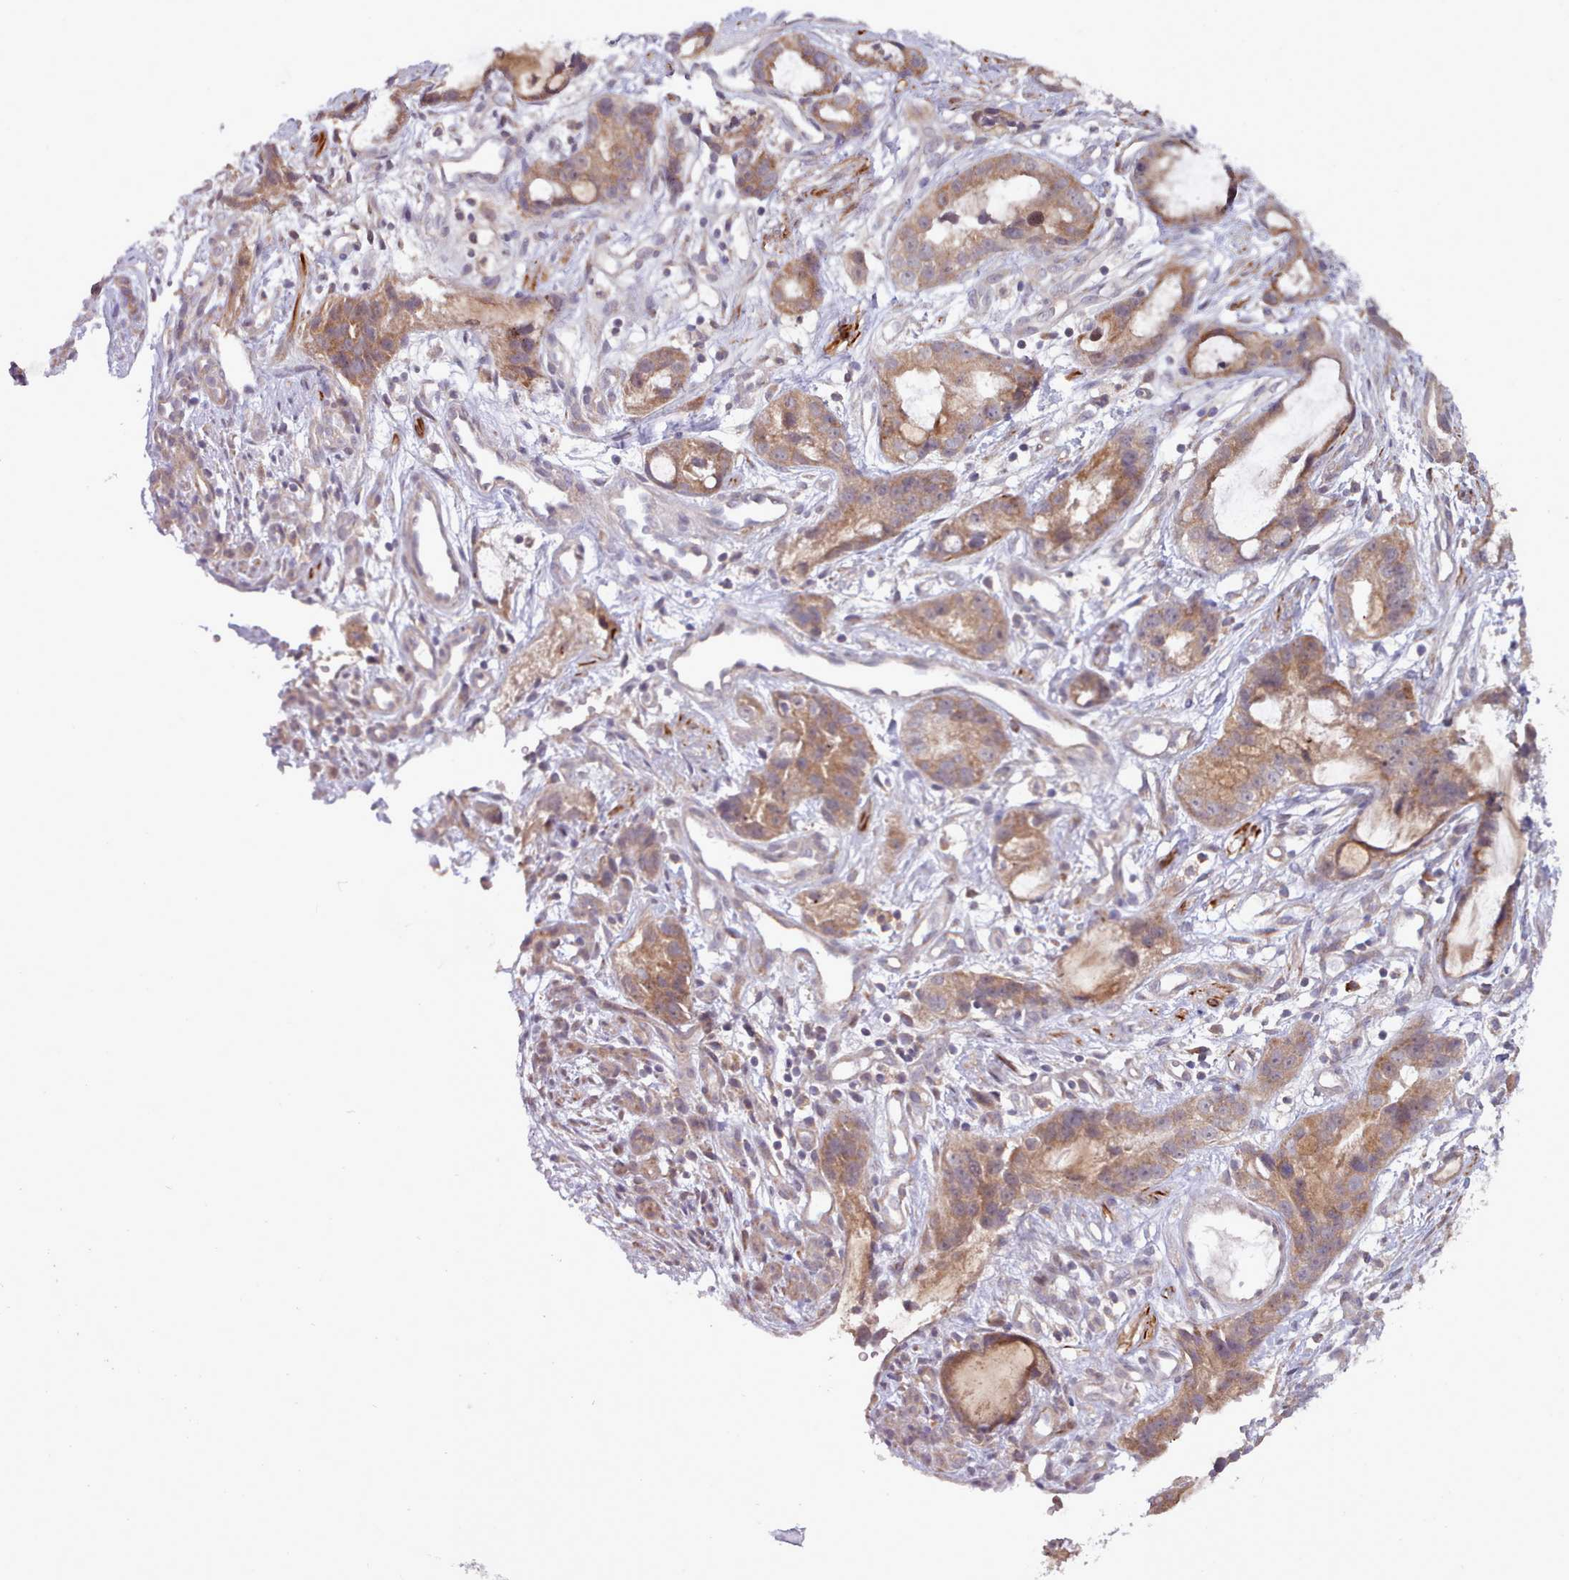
{"staining": {"intensity": "moderate", "quantity": ">75%", "location": "cytoplasmic/membranous"}, "tissue": "stomach cancer", "cell_type": "Tumor cells", "image_type": "cancer", "snomed": [{"axis": "morphology", "description": "Adenocarcinoma, NOS"}, {"axis": "topography", "description": "Stomach"}], "caption": "Moderate cytoplasmic/membranous positivity is seen in about >75% of tumor cells in stomach cancer (adenocarcinoma).", "gene": "TRIM26", "patient": {"sex": "male", "age": 55}}